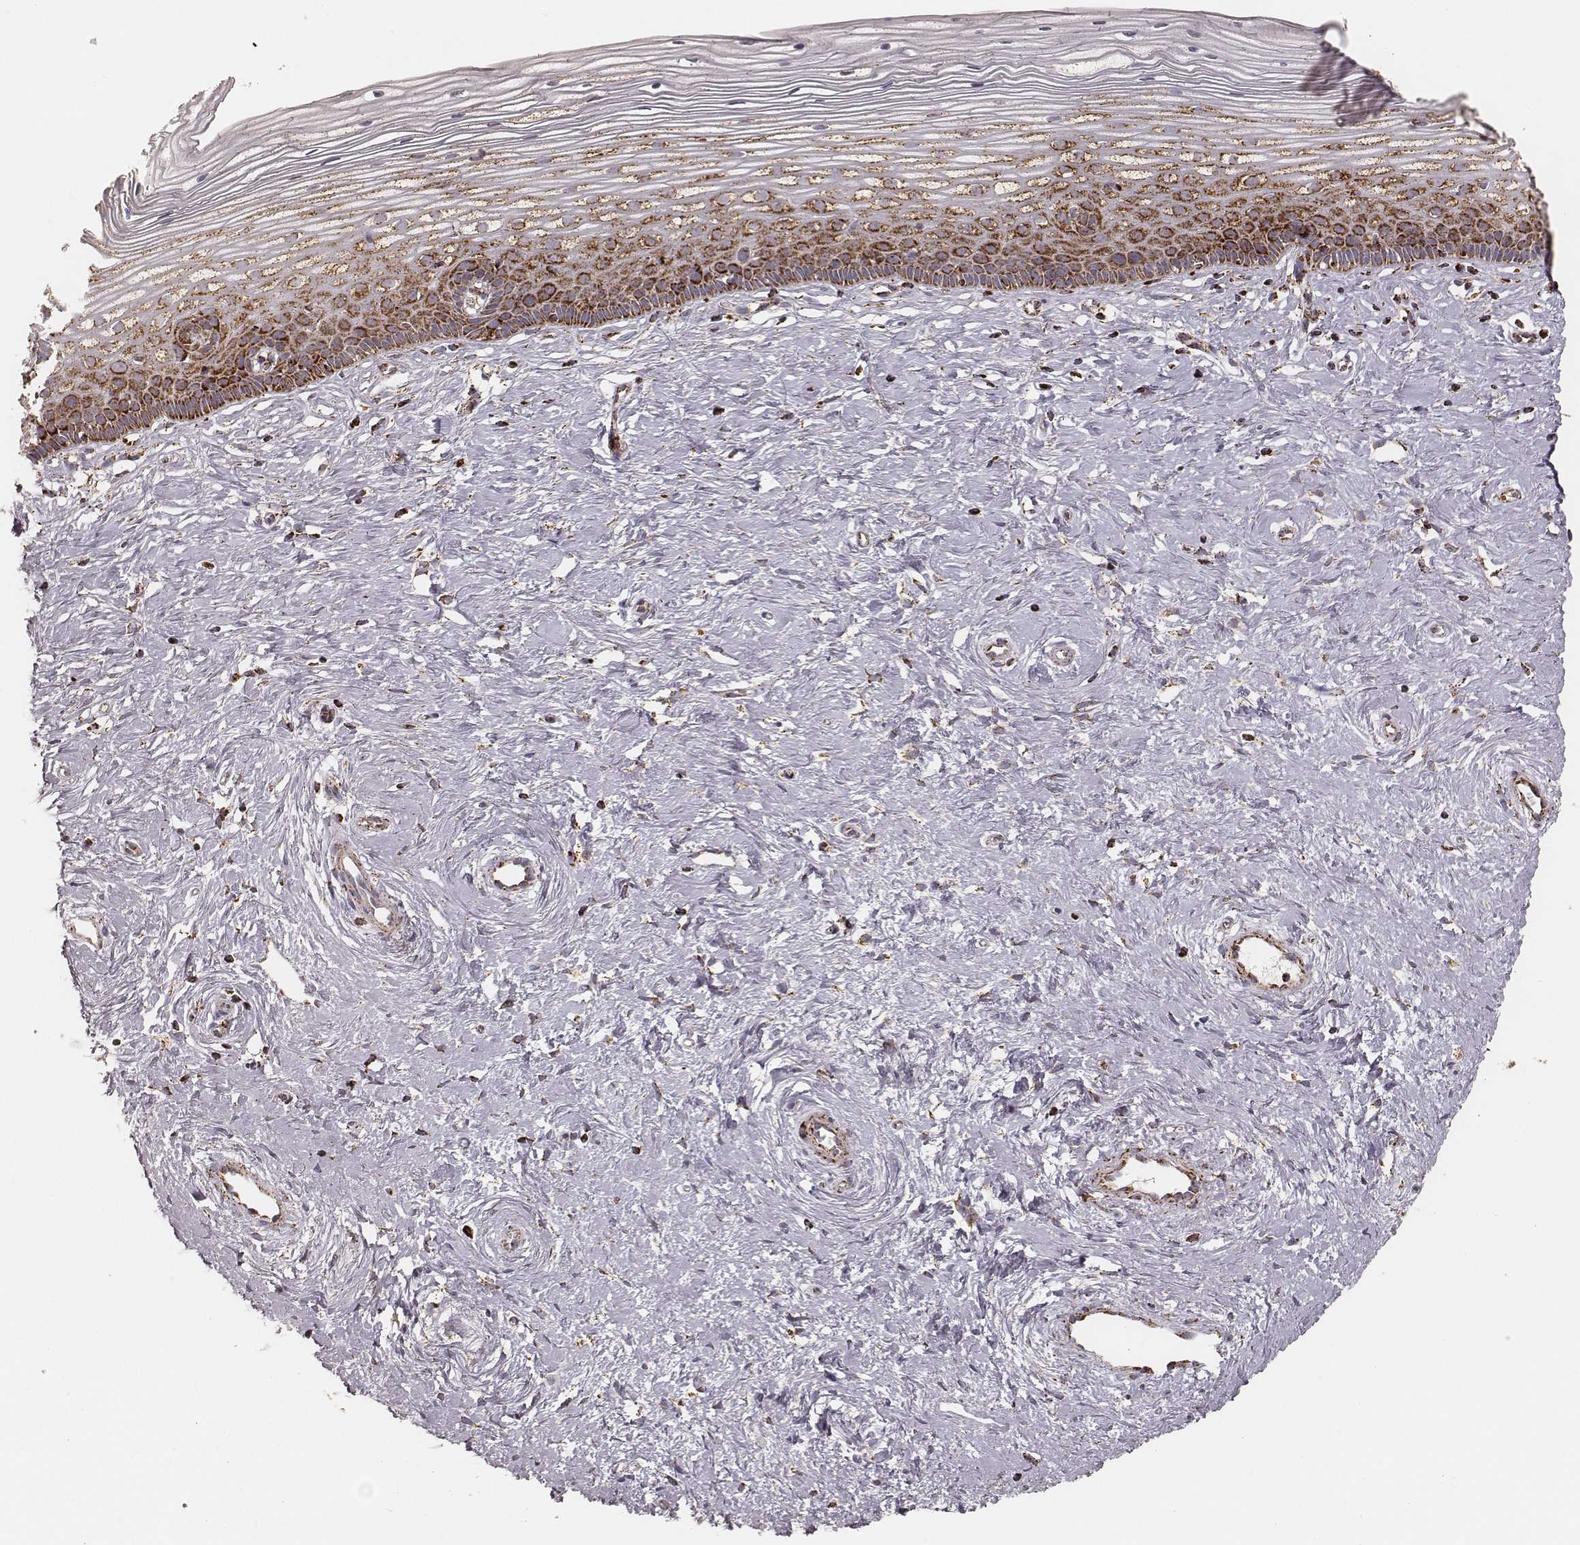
{"staining": {"intensity": "strong", "quantity": ">75%", "location": "cytoplasmic/membranous"}, "tissue": "cervix", "cell_type": "Glandular cells", "image_type": "normal", "snomed": [{"axis": "morphology", "description": "Normal tissue, NOS"}, {"axis": "topography", "description": "Cervix"}], "caption": "High-power microscopy captured an immunohistochemistry (IHC) histopathology image of benign cervix, revealing strong cytoplasmic/membranous expression in about >75% of glandular cells.", "gene": "CS", "patient": {"sex": "female", "age": 40}}